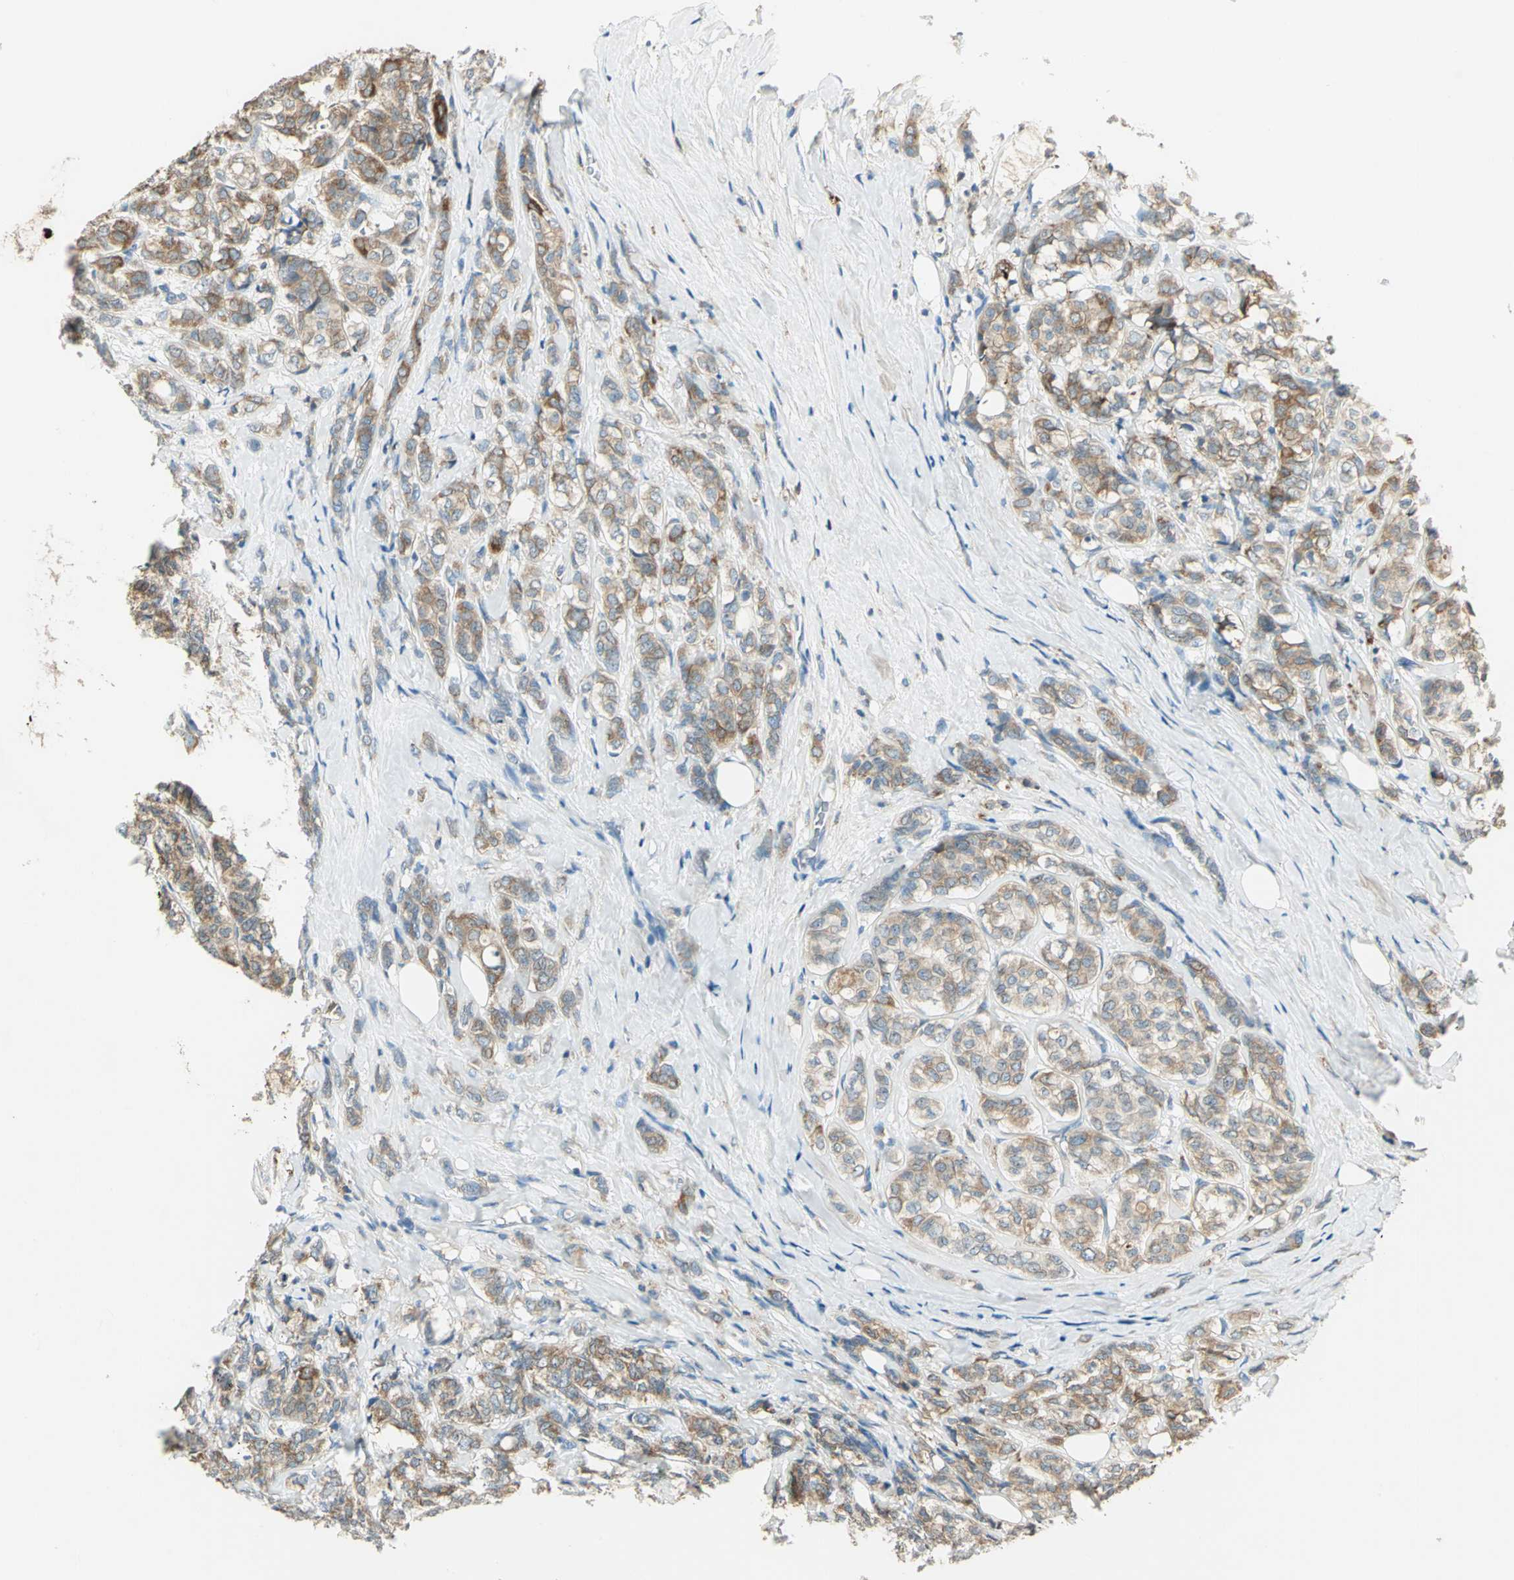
{"staining": {"intensity": "moderate", "quantity": ">75%", "location": "cytoplasmic/membranous"}, "tissue": "breast cancer", "cell_type": "Tumor cells", "image_type": "cancer", "snomed": [{"axis": "morphology", "description": "Lobular carcinoma"}, {"axis": "topography", "description": "Breast"}], "caption": "A high-resolution histopathology image shows immunohistochemistry staining of breast cancer (lobular carcinoma), which demonstrates moderate cytoplasmic/membranous staining in approximately >75% of tumor cells. Nuclei are stained in blue.", "gene": "PDIA4", "patient": {"sex": "female", "age": 60}}